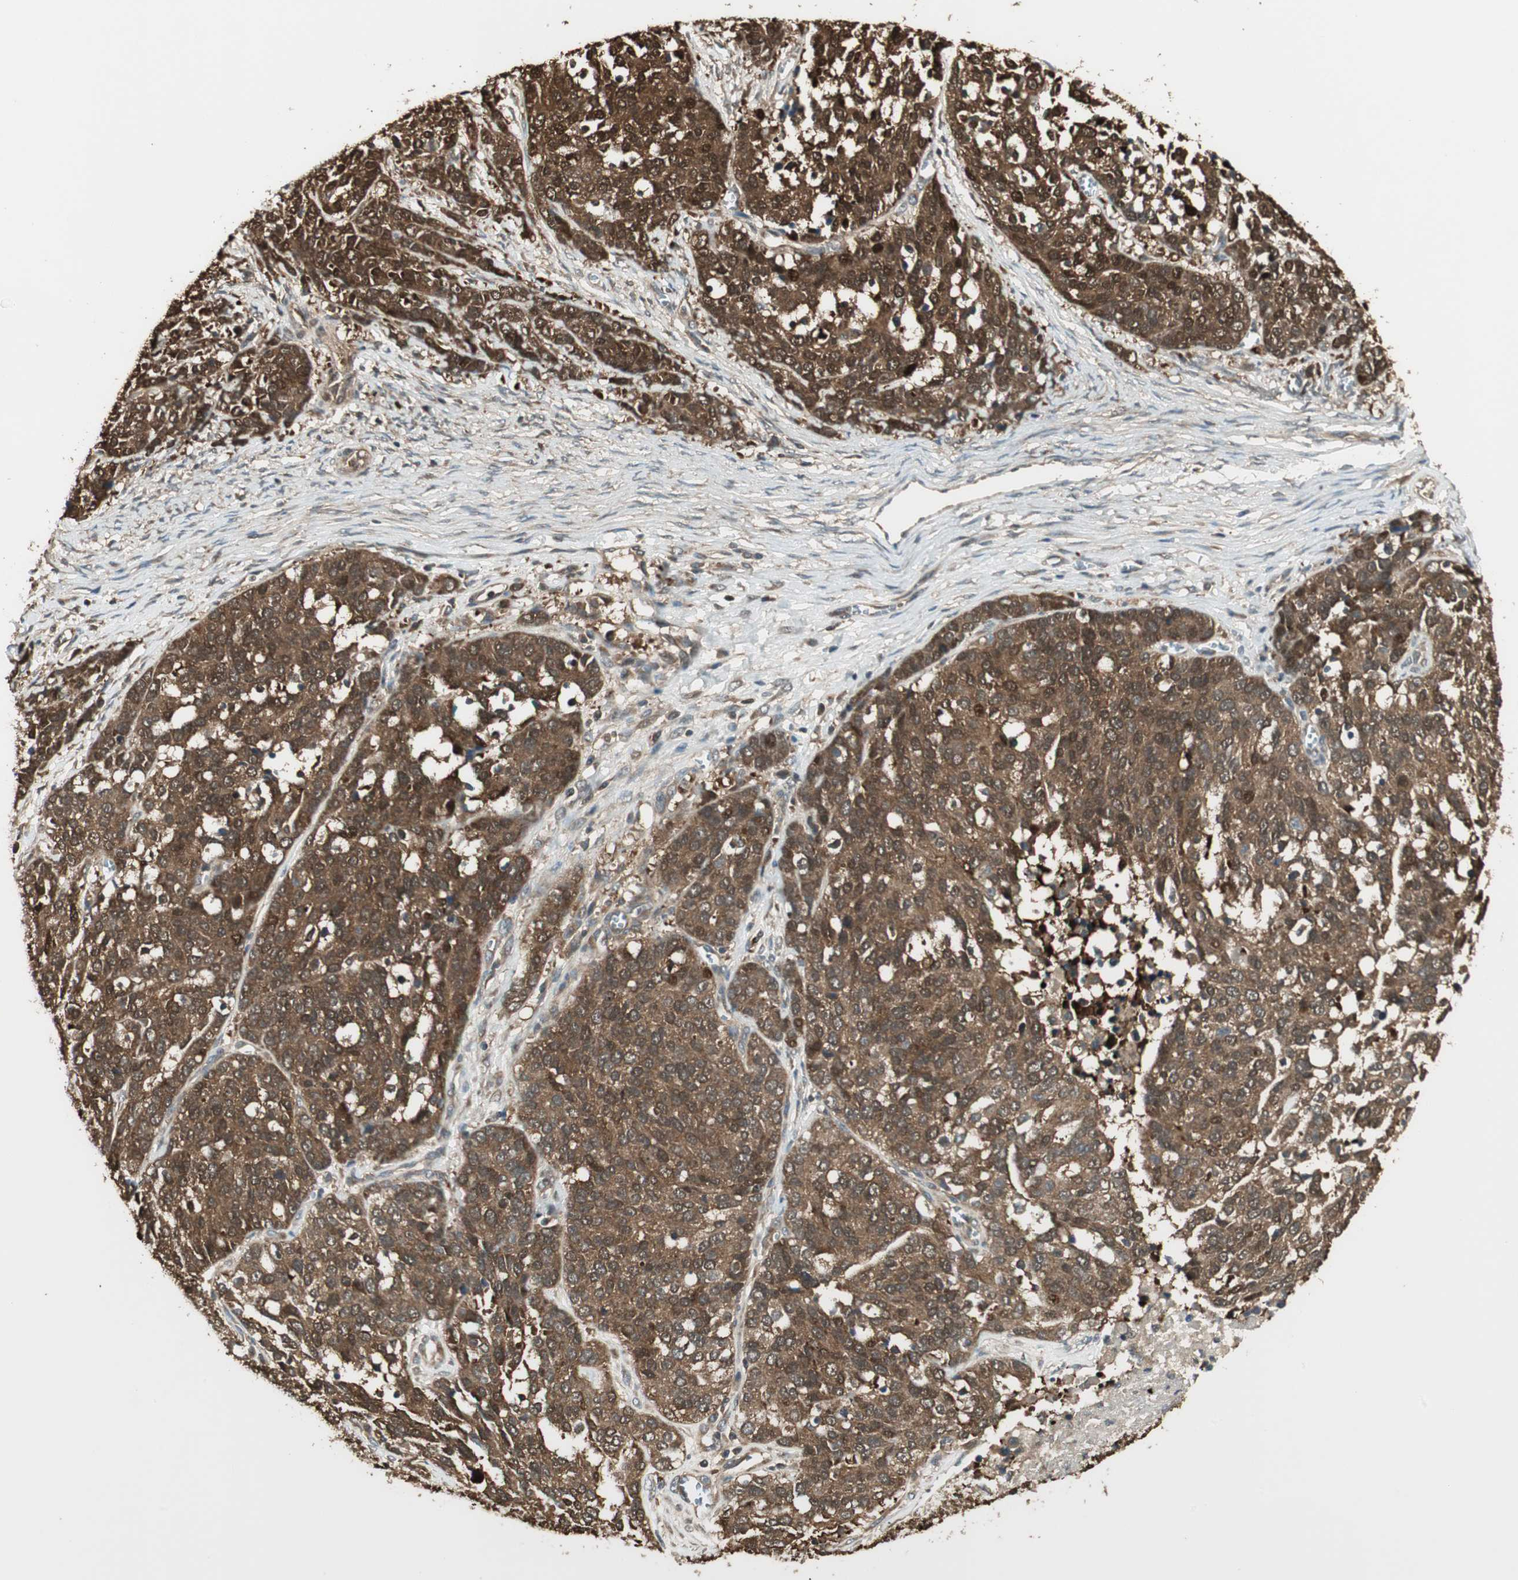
{"staining": {"intensity": "strong", "quantity": ">75%", "location": "cytoplasmic/membranous,nuclear"}, "tissue": "ovarian cancer", "cell_type": "Tumor cells", "image_type": "cancer", "snomed": [{"axis": "morphology", "description": "Cystadenocarcinoma, serous, NOS"}, {"axis": "topography", "description": "Ovary"}], "caption": "Immunohistochemistry (IHC) micrograph of ovarian cancer stained for a protein (brown), which shows high levels of strong cytoplasmic/membranous and nuclear positivity in about >75% of tumor cells.", "gene": "CNOT4", "patient": {"sex": "female", "age": 44}}